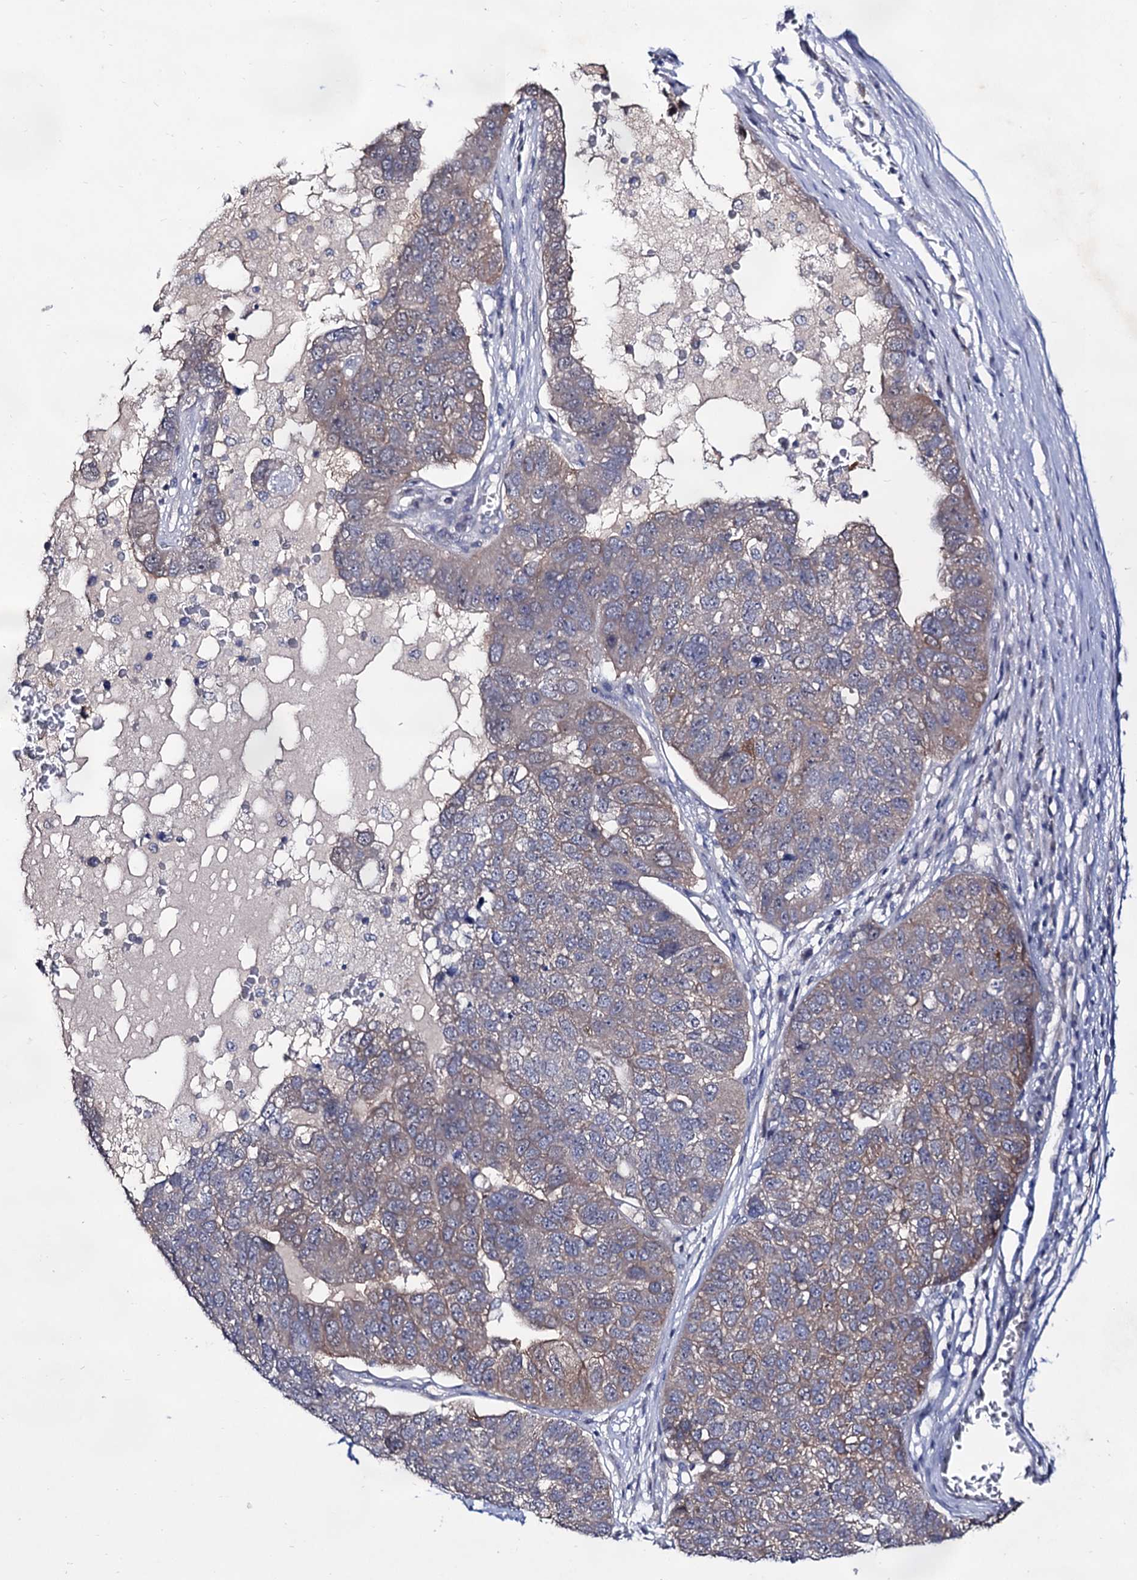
{"staining": {"intensity": "weak", "quantity": "<25%", "location": "cytoplasmic/membranous"}, "tissue": "pancreatic cancer", "cell_type": "Tumor cells", "image_type": "cancer", "snomed": [{"axis": "morphology", "description": "Adenocarcinoma, NOS"}, {"axis": "topography", "description": "Pancreas"}], "caption": "A histopathology image of human adenocarcinoma (pancreatic) is negative for staining in tumor cells.", "gene": "ARFIP2", "patient": {"sex": "female", "age": 61}}